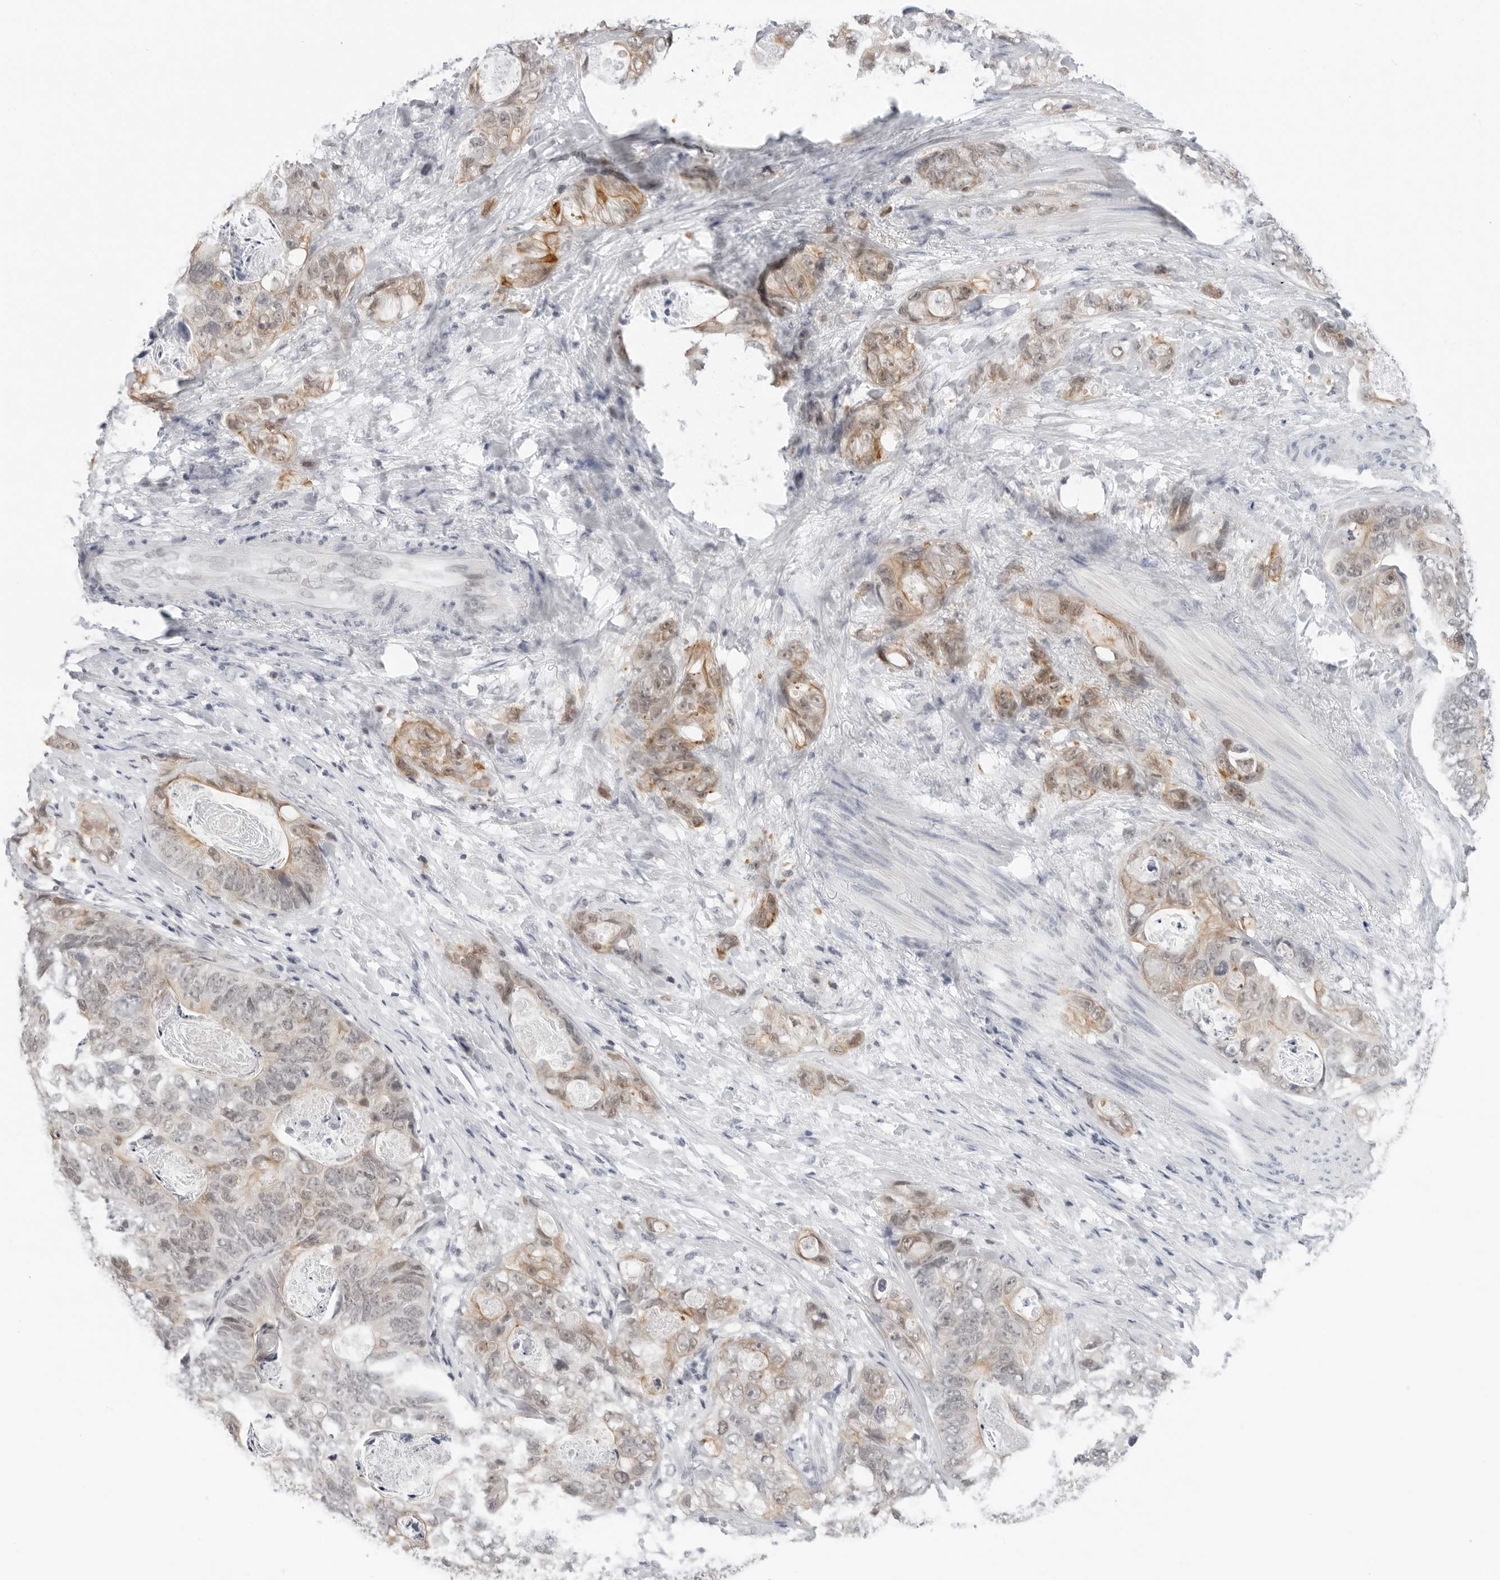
{"staining": {"intensity": "moderate", "quantity": "<25%", "location": "cytoplasmic/membranous,nuclear"}, "tissue": "stomach cancer", "cell_type": "Tumor cells", "image_type": "cancer", "snomed": [{"axis": "morphology", "description": "Normal tissue, NOS"}, {"axis": "morphology", "description": "Adenocarcinoma, NOS"}, {"axis": "topography", "description": "Stomach"}], "caption": "Protein staining reveals moderate cytoplasmic/membranous and nuclear positivity in about <25% of tumor cells in stomach cancer. The protein is shown in brown color, while the nuclei are stained blue.", "gene": "FLG2", "patient": {"sex": "female", "age": 89}}